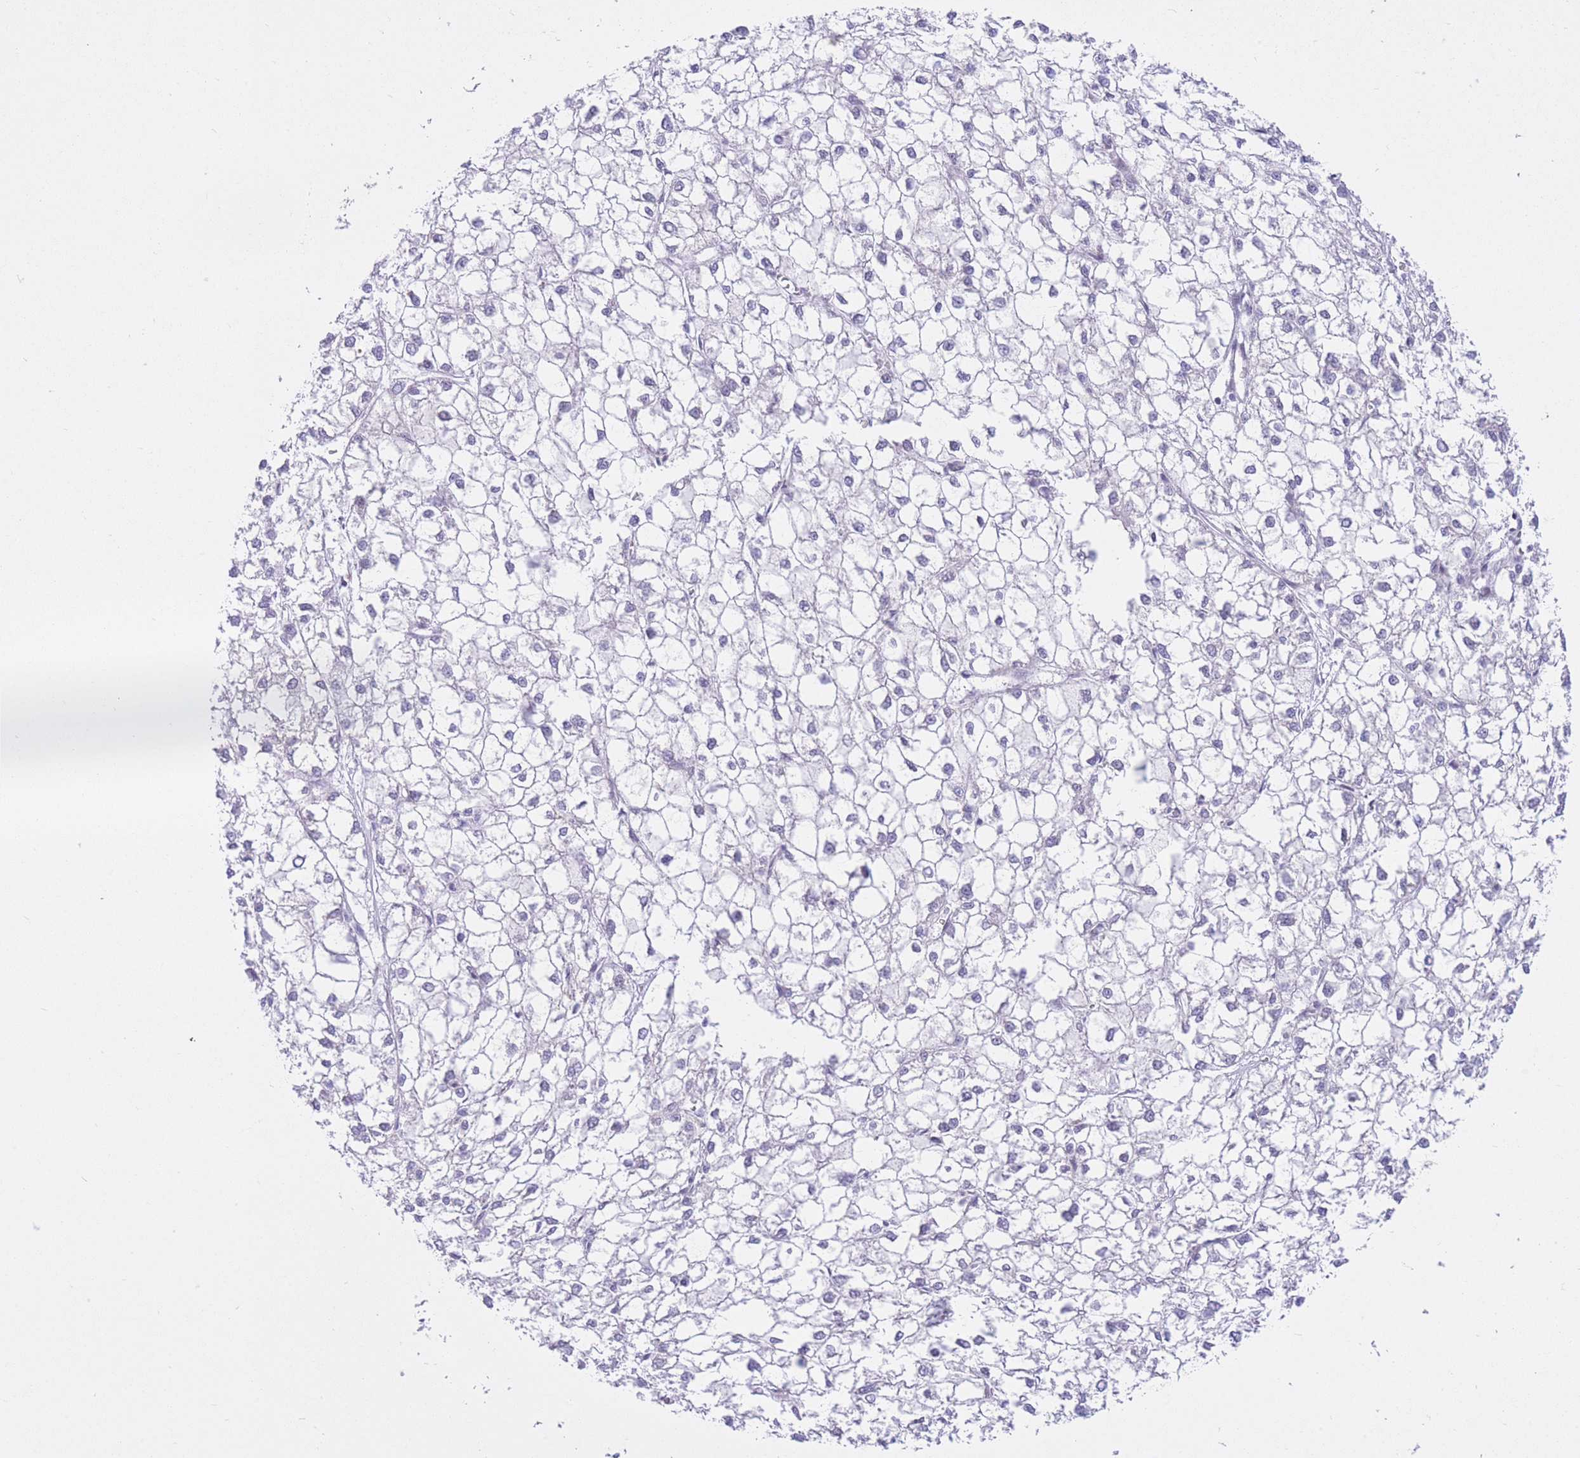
{"staining": {"intensity": "negative", "quantity": "none", "location": "none"}, "tissue": "liver cancer", "cell_type": "Tumor cells", "image_type": "cancer", "snomed": [{"axis": "morphology", "description": "Carcinoma, Hepatocellular, NOS"}, {"axis": "topography", "description": "Liver"}], "caption": "DAB (3,3'-diaminobenzidine) immunohistochemical staining of human liver hepatocellular carcinoma shows no significant staining in tumor cells.", "gene": "RPL39L", "patient": {"sex": "female", "age": 43}}